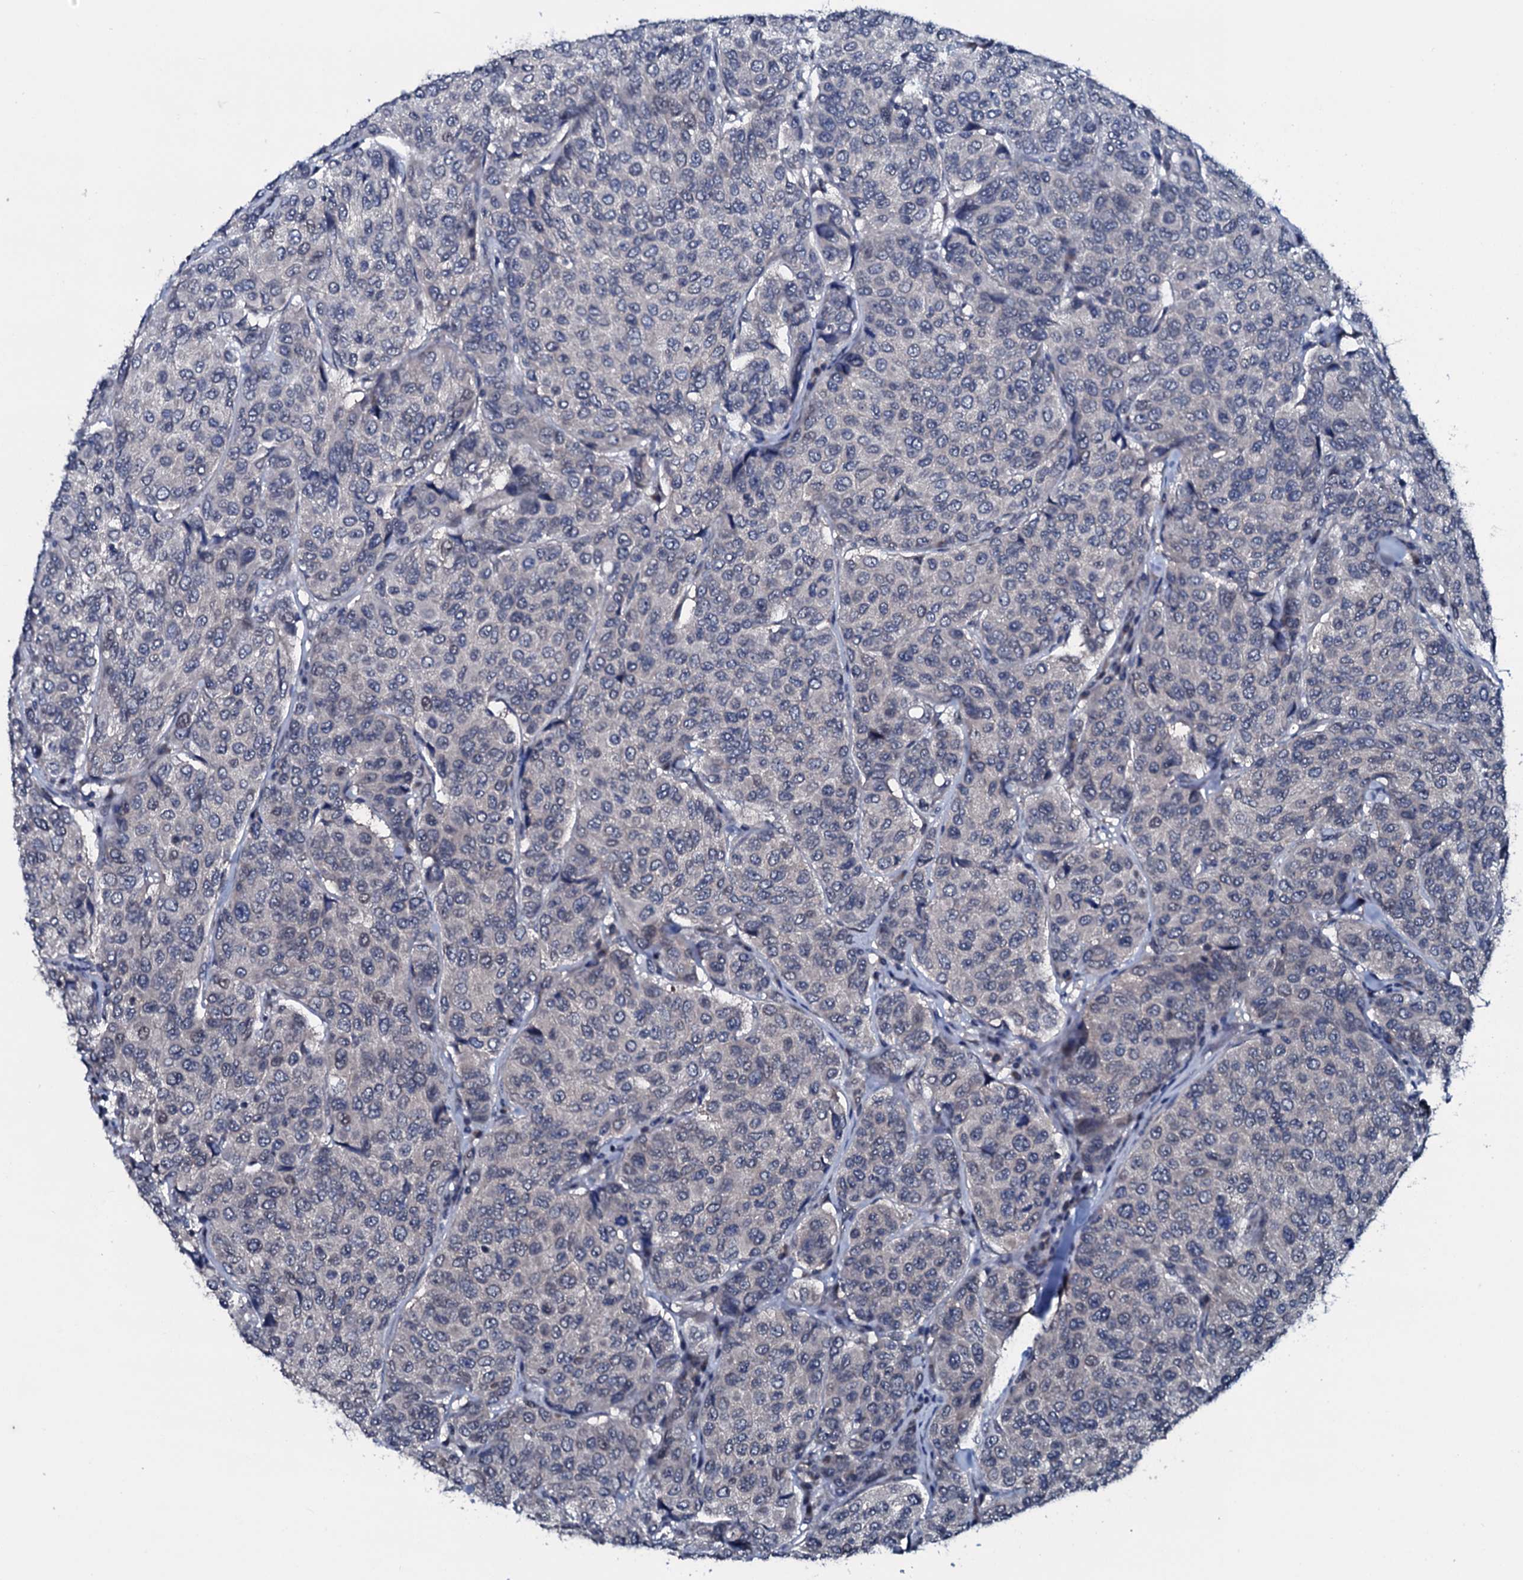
{"staining": {"intensity": "negative", "quantity": "none", "location": "none"}, "tissue": "breast cancer", "cell_type": "Tumor cells", "image_type": "cancer", "snomed": [{"axis": "morphology", "description": "Duct carcinoma"}, {"axis": "topography", "description": "Breast"}], "caption": "Immunohistochemistry (IHC) photomicrograph of neoplastic tissue: breast cancer (infiltrating ductal carcinoma) stained with DAB shows no significant protein positivity in tumor cells. The staining was performed using DAB to visualize the protein expression in brown, while the nuclei were stained in blue with hematoxylin (Magnification: 20x).", "gene": "OGFOD2", "patient": {"sex": "female", "age": 55}}